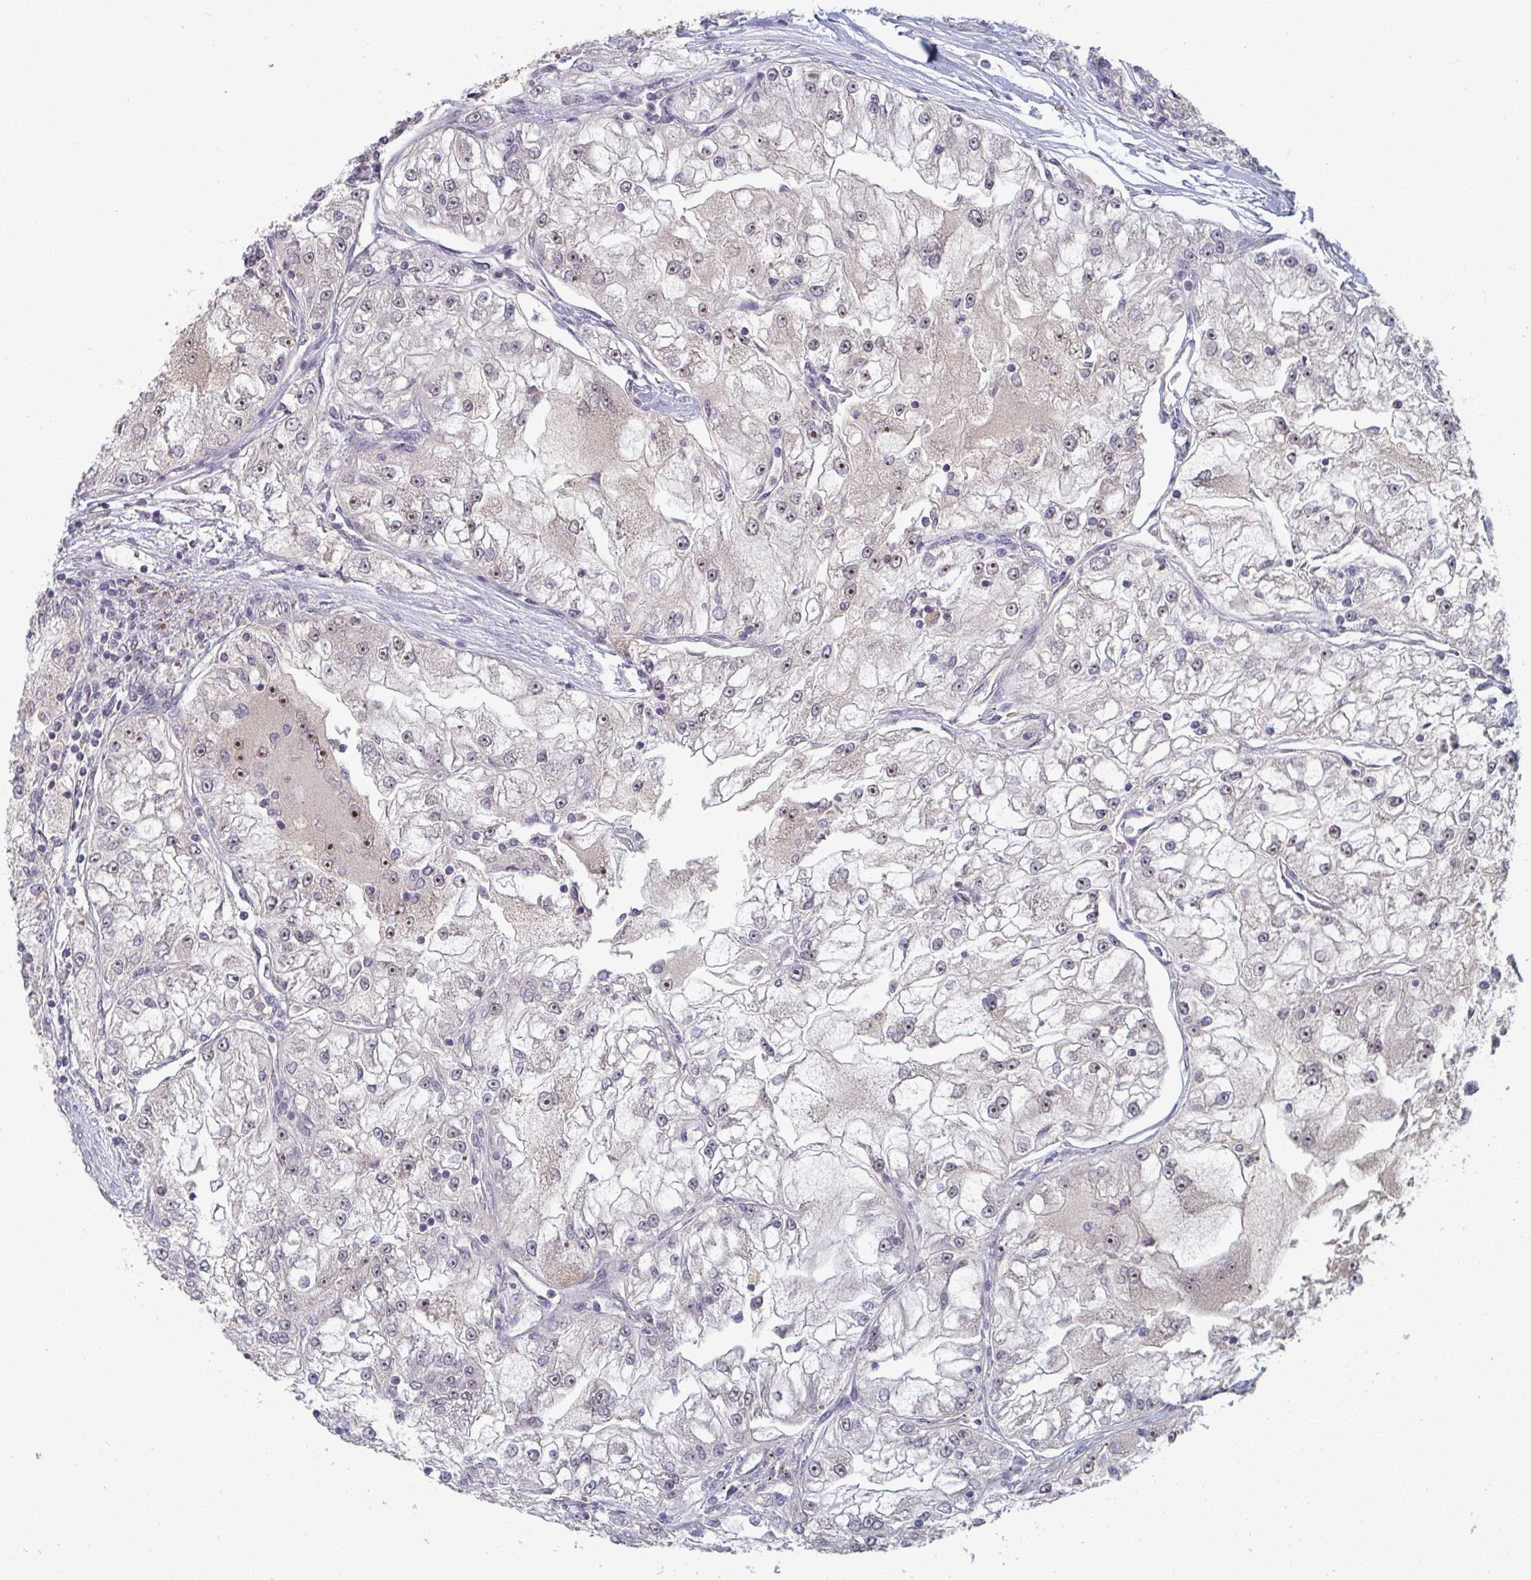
{"staining": {"intensity": "moderate", "quantity": "<25%", "location": "nuclear"}, "tissue": "renal cancer", "cell_type": "Tumor cells", "image_type": "cancer", "snomed": [{"axis": "morphology", "description": "Adenocarcinoma, NOS"}, {"axis": "topography", "description": "Kidney"}], "caption": "Immunohistochemical staining of renal cancer (adenocarcinoma) shows low levels of moderate nuclear expression in about <25% of tumor cells. The protein is stained brown, and the nuclei are stained in blue (DAB (3,3'-diaminobenzidine) IHC with brightfield microscopy, high magnification).", "gene": "LIX1", "patient": {"sex": "female", "age": 72}}